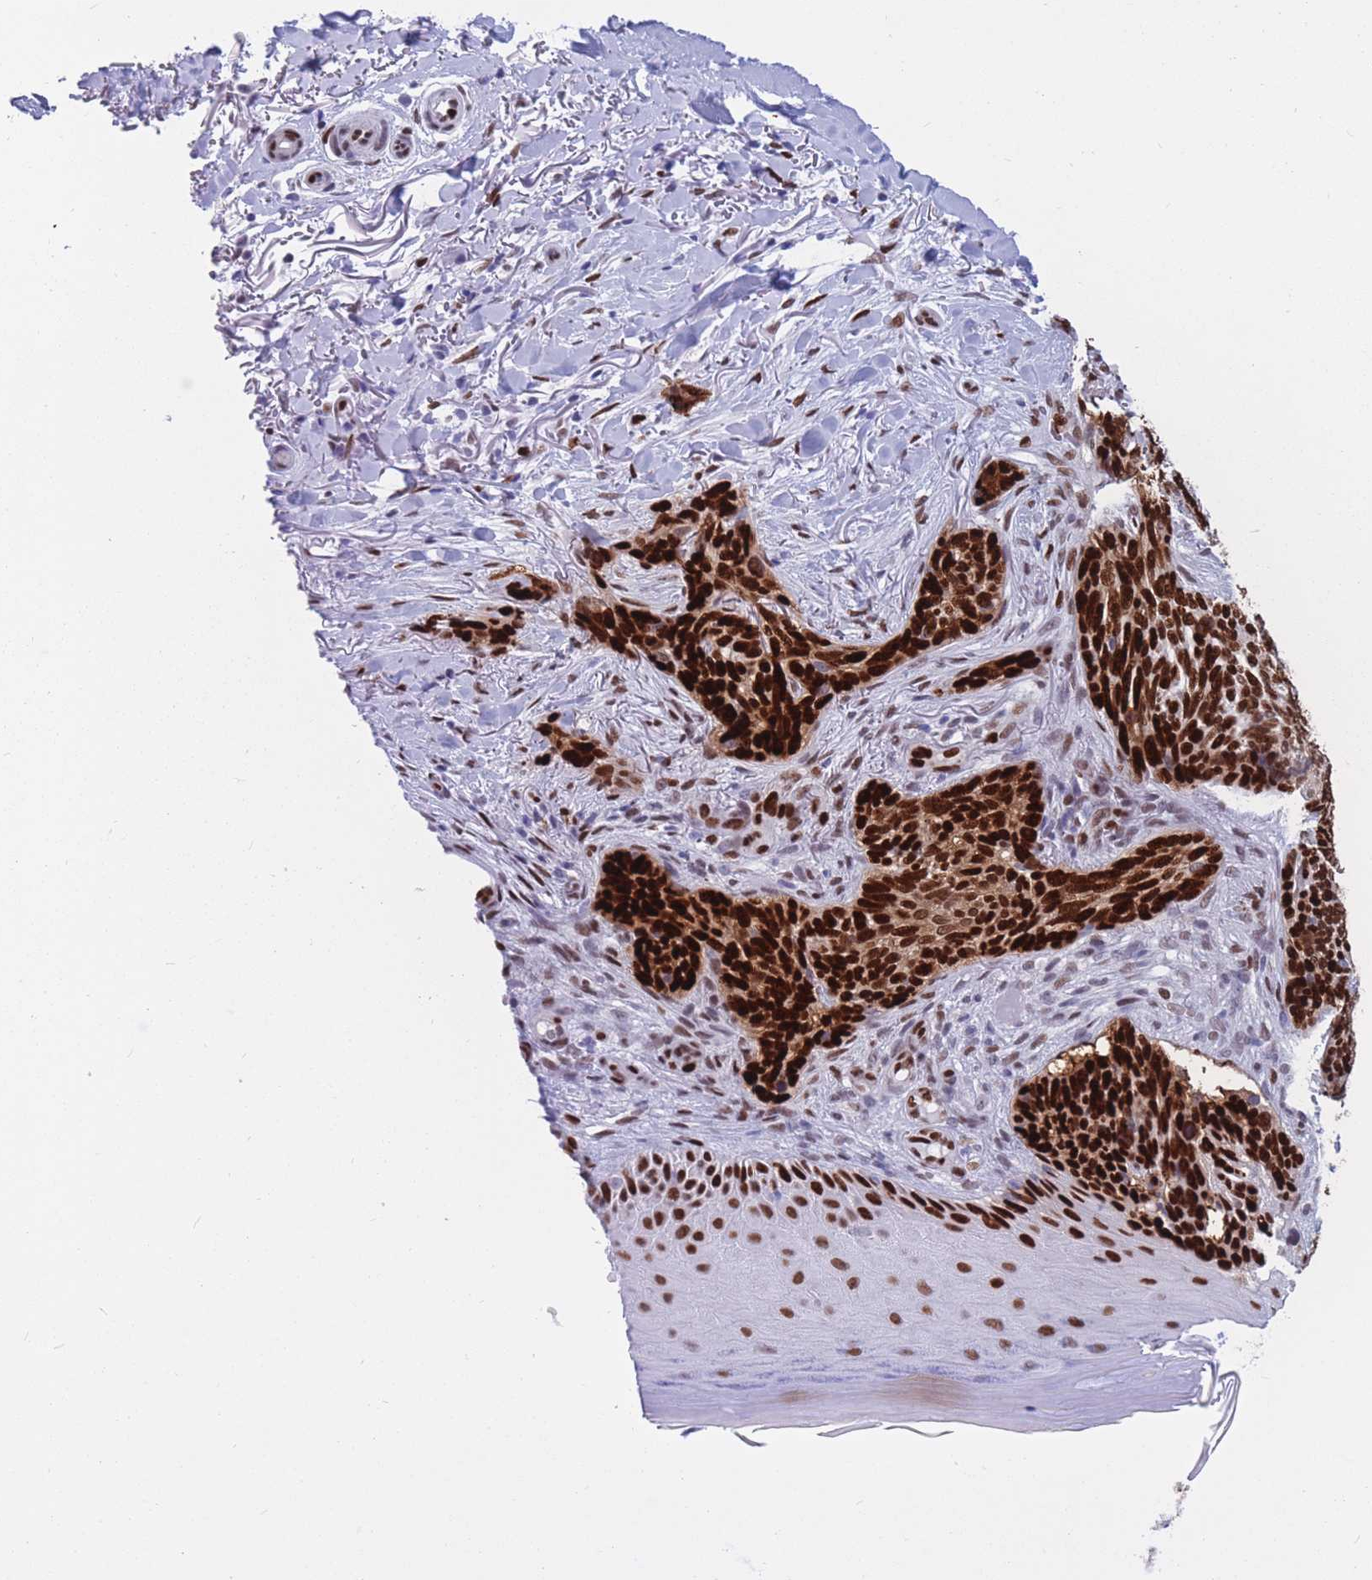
{"staining": {"intensity": "strong", "quantity": ">75%", "location": "nuclear"}, "tissue": "skin cancer", "cell_type": "Tumor cells", "image_type": "cancer", "snomed": [{"axis": "morphology", "description": "Normal tissue, NOS"}, {"axis": "morphology", "description": "Basal cell carcinoma"}, {"axis": "topography", "description": "Skin"}], "caption": "An image of human basal cell carcinoma (skin) stained for a protein exhibits strong nuclear brown staining in tumor cells. The staining is performed using DAB (3,3'-diaminobenzidine) brown chromogen to label protein expression. The nuclei are counter-stained blue using hematoxylin.", "gene": "NASP", "patient": {"sex": "female", "age": 67}}